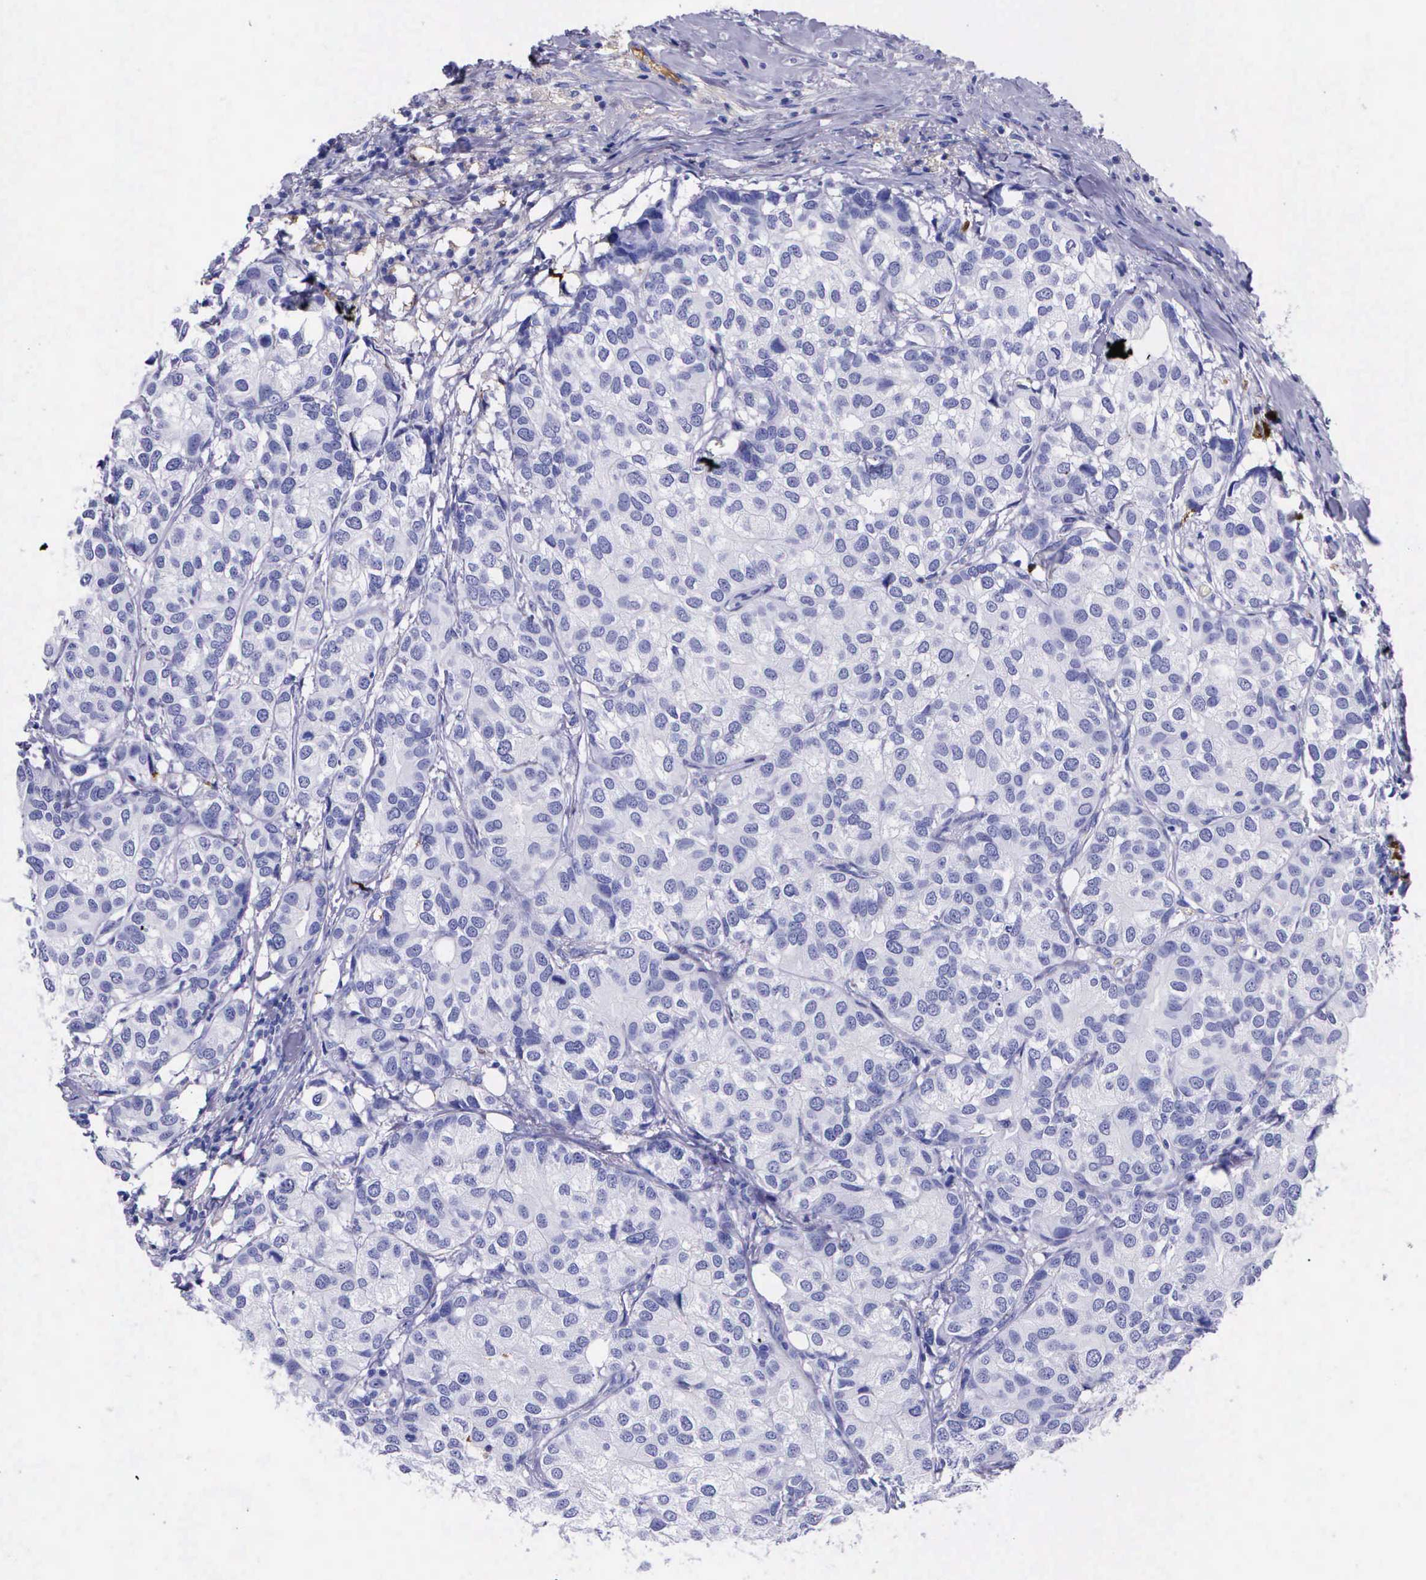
{"staining": {"intensity": "negative", "quantity": "none", "location": "none"}, "tissue": "breast cancer", "cell_type": "Tumor cells", "image_type": "cancer", "snomed": [{"axis": "morphology", "description": "Duct carcinoma"}, {"axis": "topography", "description": "Breast"}], "caption": "This is a photomicrograph of immunohistochemistry staining of breast cancer (intraductal carcinoma), which shows no expression in tumor cells. Brightfield microscopy of immunohistochemistry stained with DAB (brown) and hematoxylin (blue), captured at high magnification.", "gene": "PLG", "patient": {"sex": "female", "age": 68}}